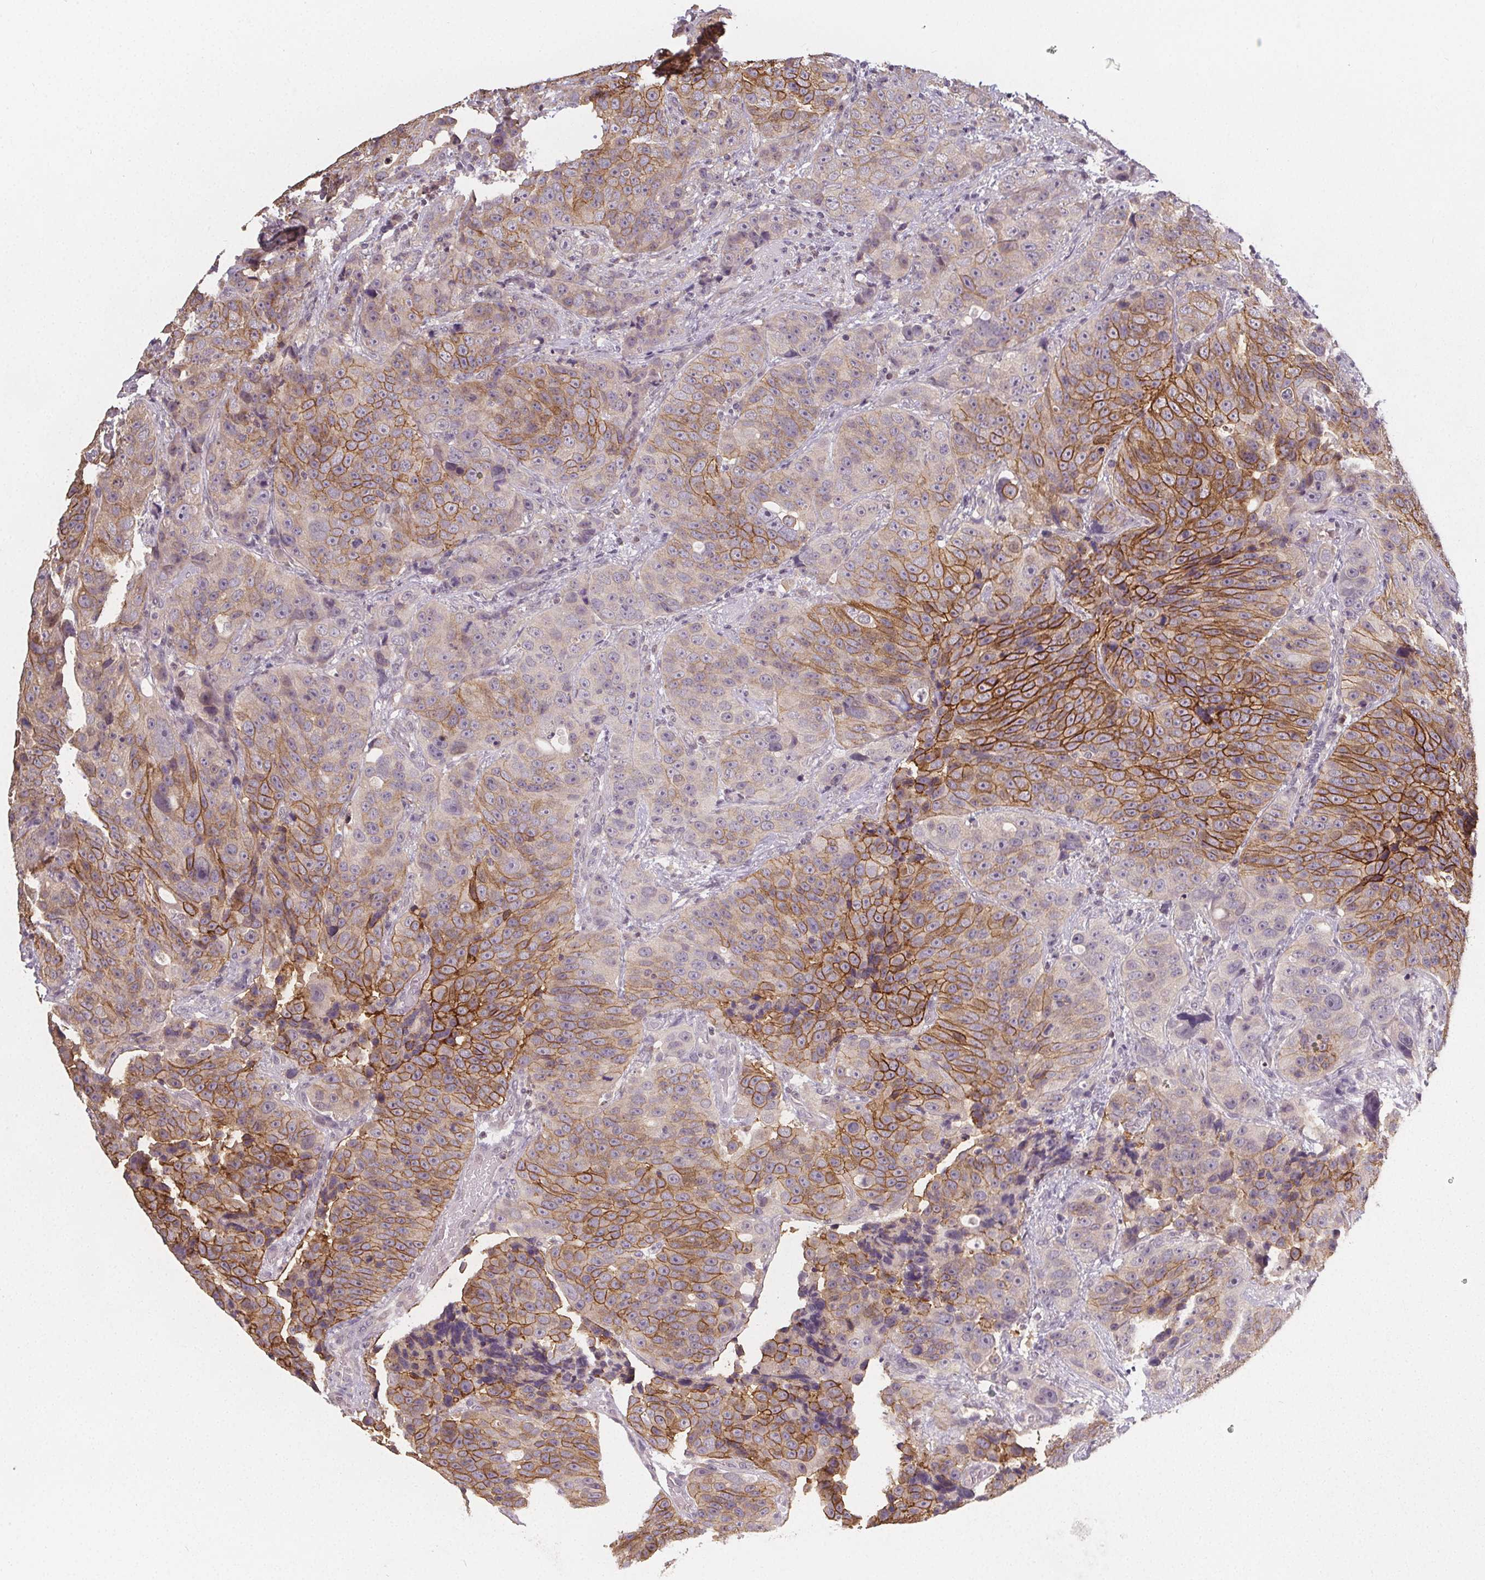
{"staining": {"intensity": "moderate", "quantity": "25%-75%", "location": "cytoplasmic/membranous"}, "tissue": "urothelial cancer", "cell_type": "Tumor cells", "image_type": "cancer", "snomed": [{"axis": "morphology", "description": "Urothelial carcinoma, NOS"}, {"axis": "topography", "description": "Urinary bladder"}], "caption": "Protein staining by immunohistochemistry shows moderate cytoplasmic/membranous staining in about 25%-75% of tumor cells in transitional cell carcinoma. The staining was performed using DAB, with brown indicating positive protein expression. Nuclei are stained blue with hematoxylin.", "gene": "SLC26A2", "patient": {"sex": "male", "age": 52}}